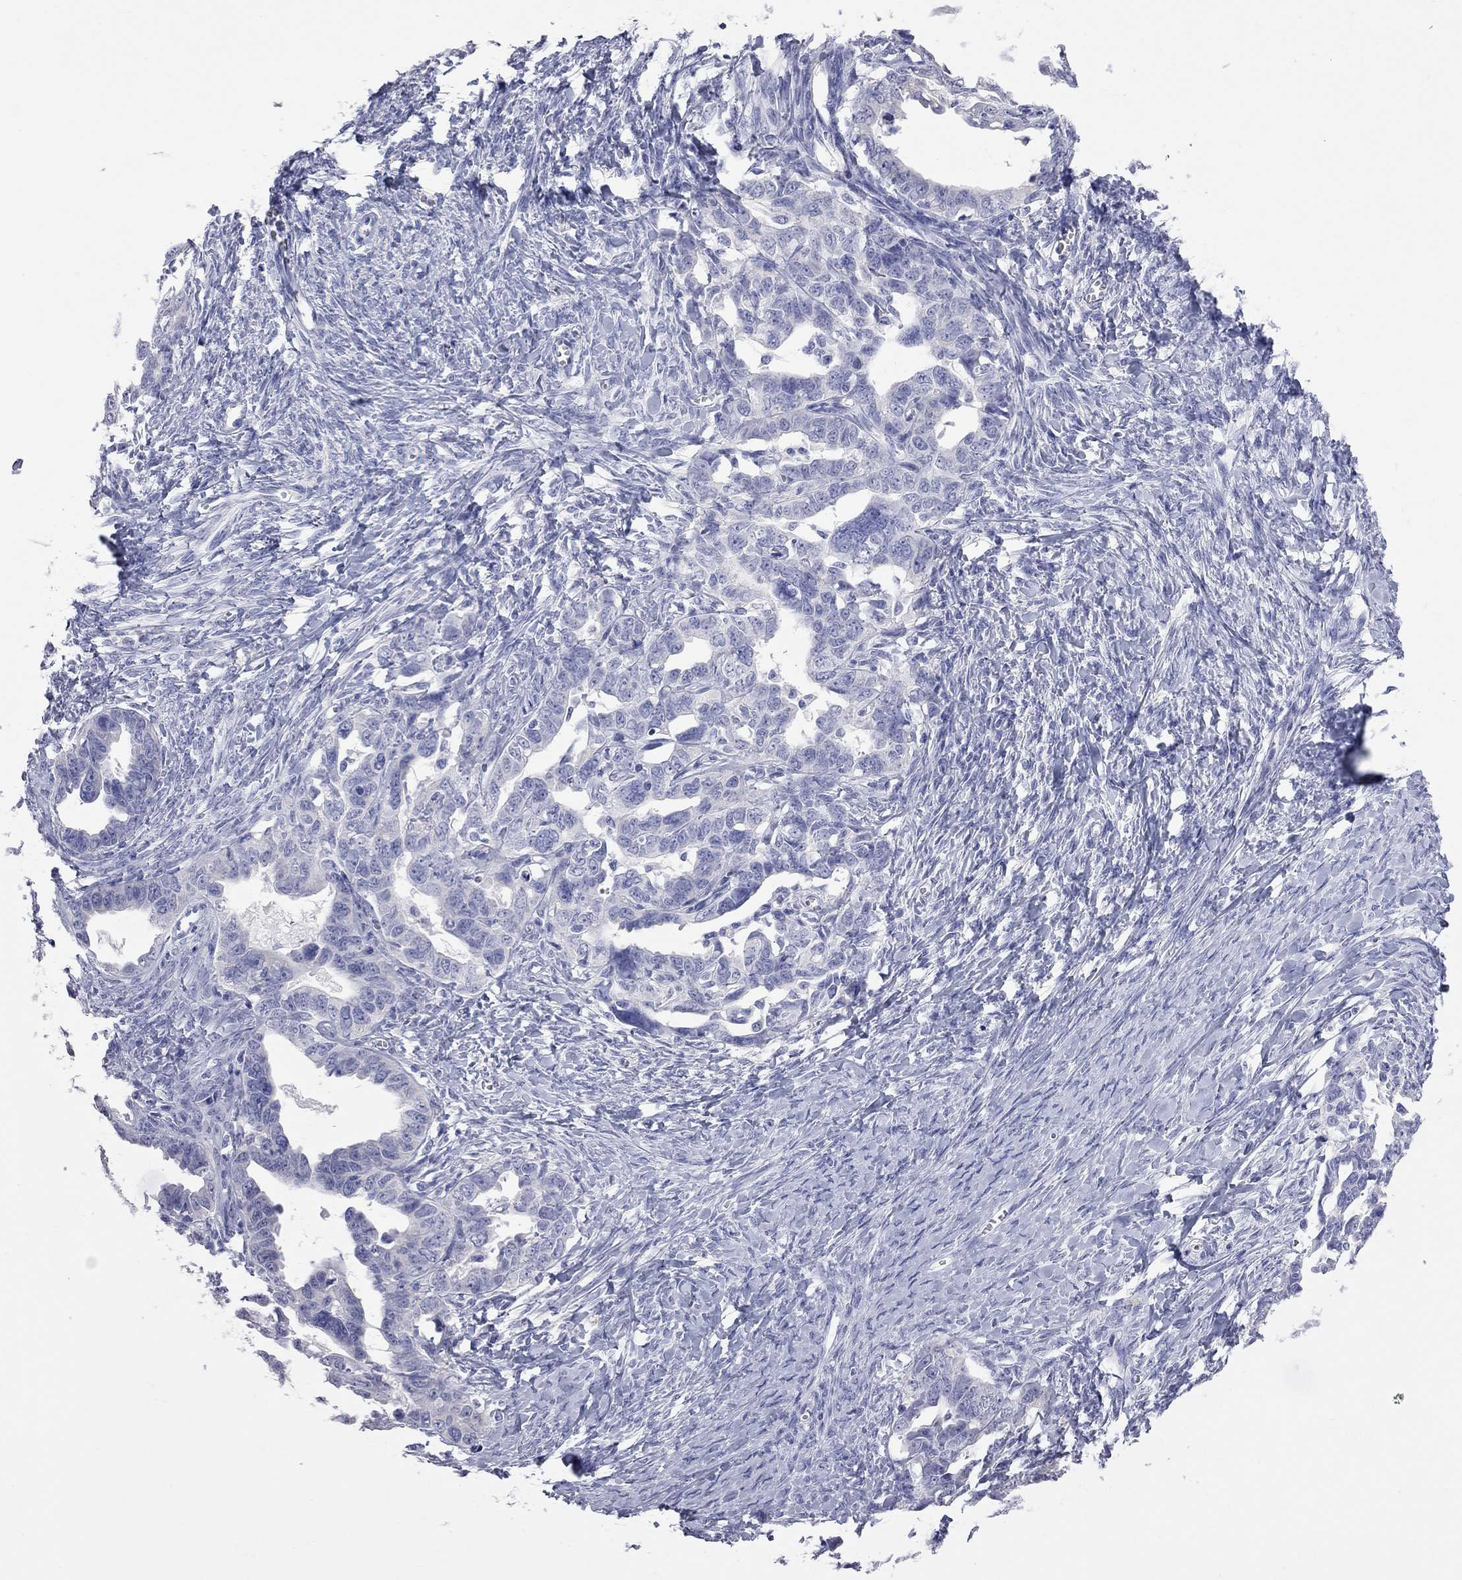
{"staining": {"intensity": "negative", "quantity": "none", "location": "none"}, "tissue": "ovarian cancer", "cell_type": "Tumor cells", "image_type": "cancer", "snomed": [{"axis": "morphology", "description": "Cystadenocarcinoma, serous, NOS"}, {"axis": "topography", "description": "Ovary"}], "caption": "This photomicrograph is of ovarian cancer (serous cystadenocarcinoma) stained with immunohistochemistry to label a protein in brown with the nuclei are counter-stained blue. There is no staining in tumor cells.", "gene": "KCND2", "patient": {"sex": "female", "age": 69}}